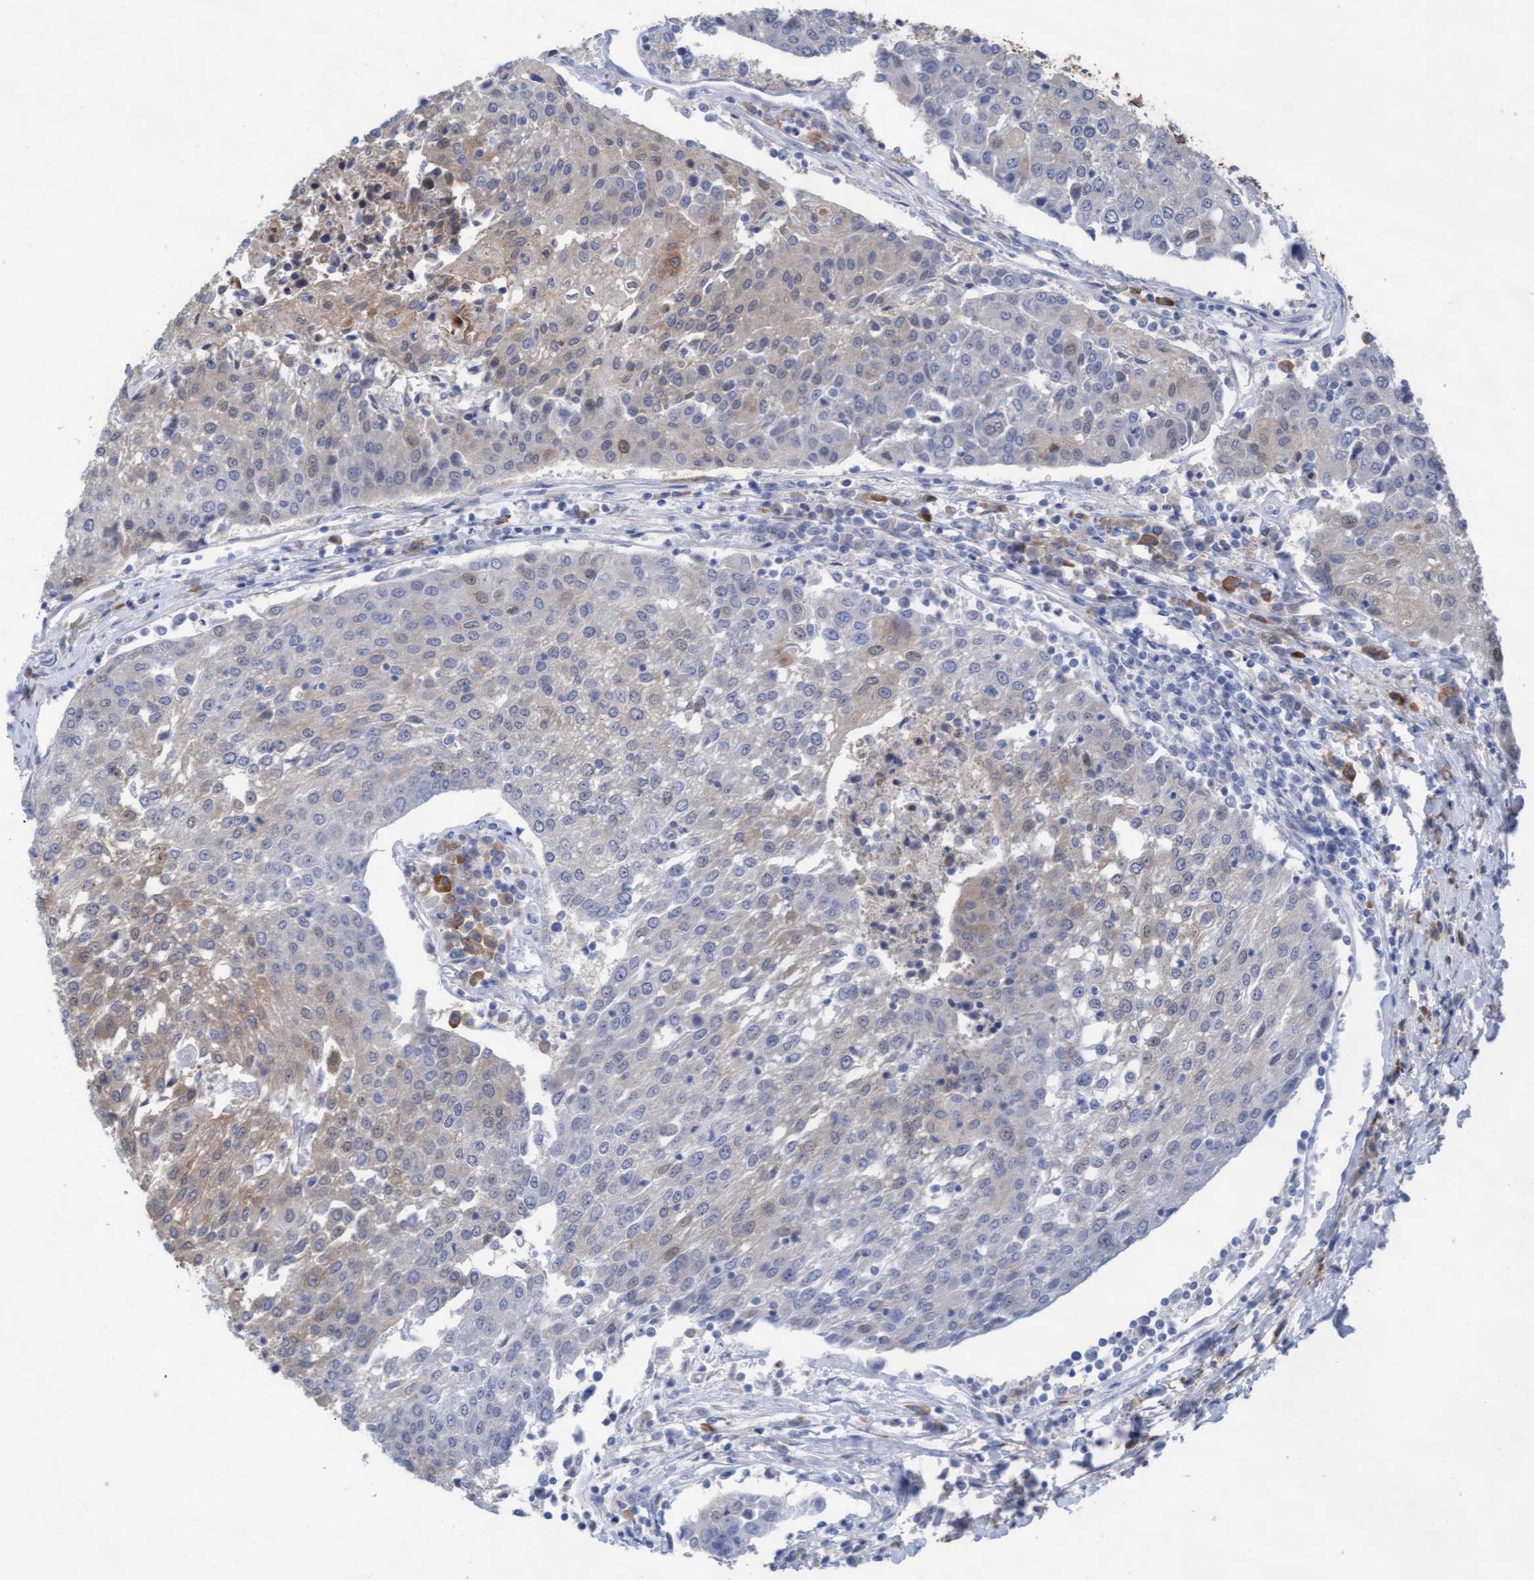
{"staining": {"intensity": "weak", "quantity": "25%-75%", "location": "cytoplasmic/membranous"}, "tissue": "urothelial cancer", "cell_type": "Tumor cells", "image_type": "cancer", "snomed": [{"axis": "morphology", "description": "Urothelial carcinoma, High grade"}, {"axis": "topography", "description": "Urinary bladder"}], "caption": "Immunohistochemical staining of human urothelial cancer reveals low levels of weak cytoplasmic/membranous expression in about 25%-75% of tumor cells.", "gene": "PLCD1", "patient": {"sex": "female", "age": 85}}